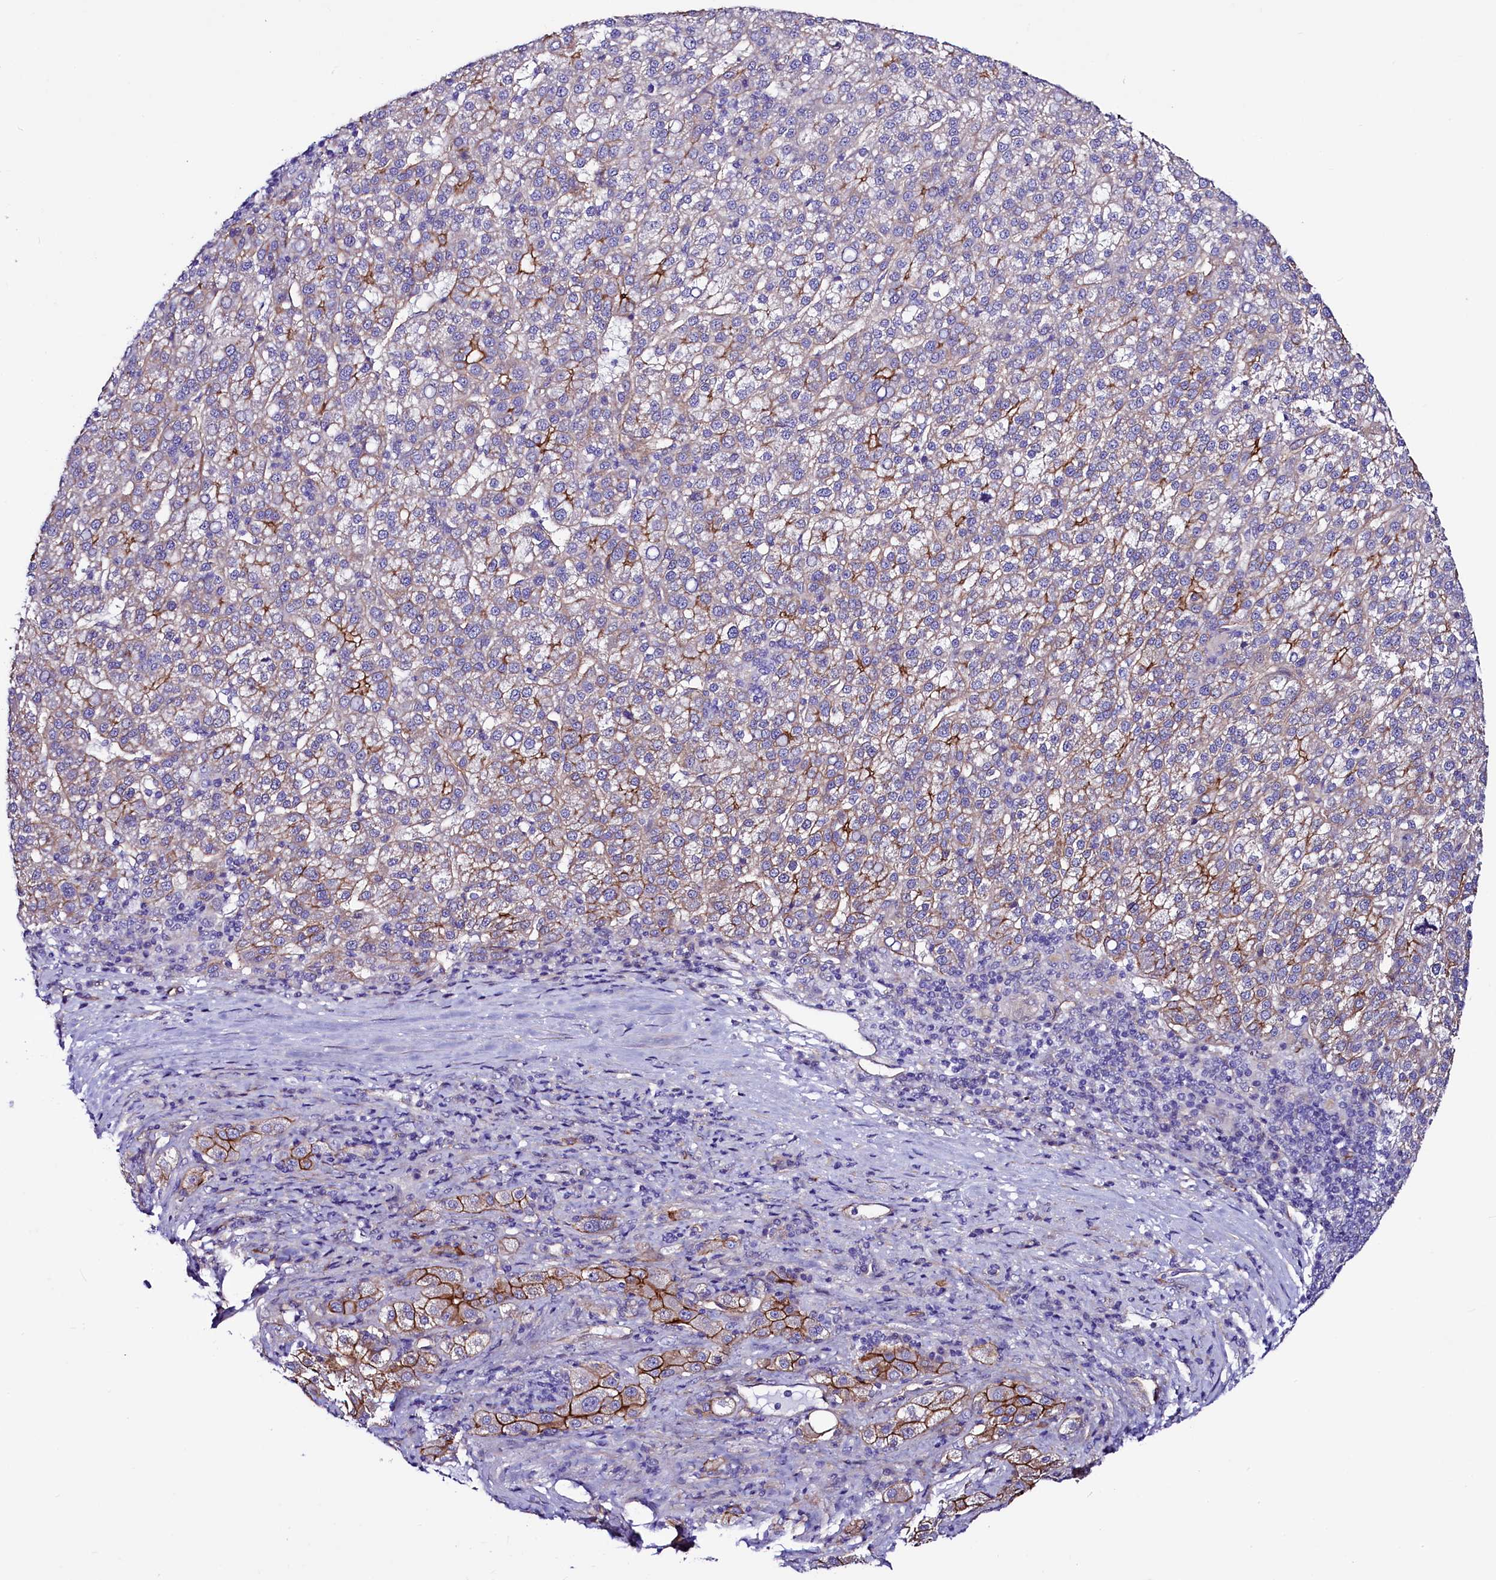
{"staining": {"intensity": "moderate", "quantity": "<25%", "location": "cytoplasmic/membranous"}, "tissue": "liver cancer", "cell_type": "Tumor cells", "image_type": "cancer", "snomed": [{"axis": "morphology", "description": "Carcinoma, Hepatocellular, NOS"}, {"axis": "topography", "description": "Liver"}], "caption": "Liver cancer stained with immunohistochemistry shows moderate cytoplasmic/membranous staining in approximately <25% of tumor cells.", "gene": "SLF1", "patient": {"sex": "female", "age": 58}}